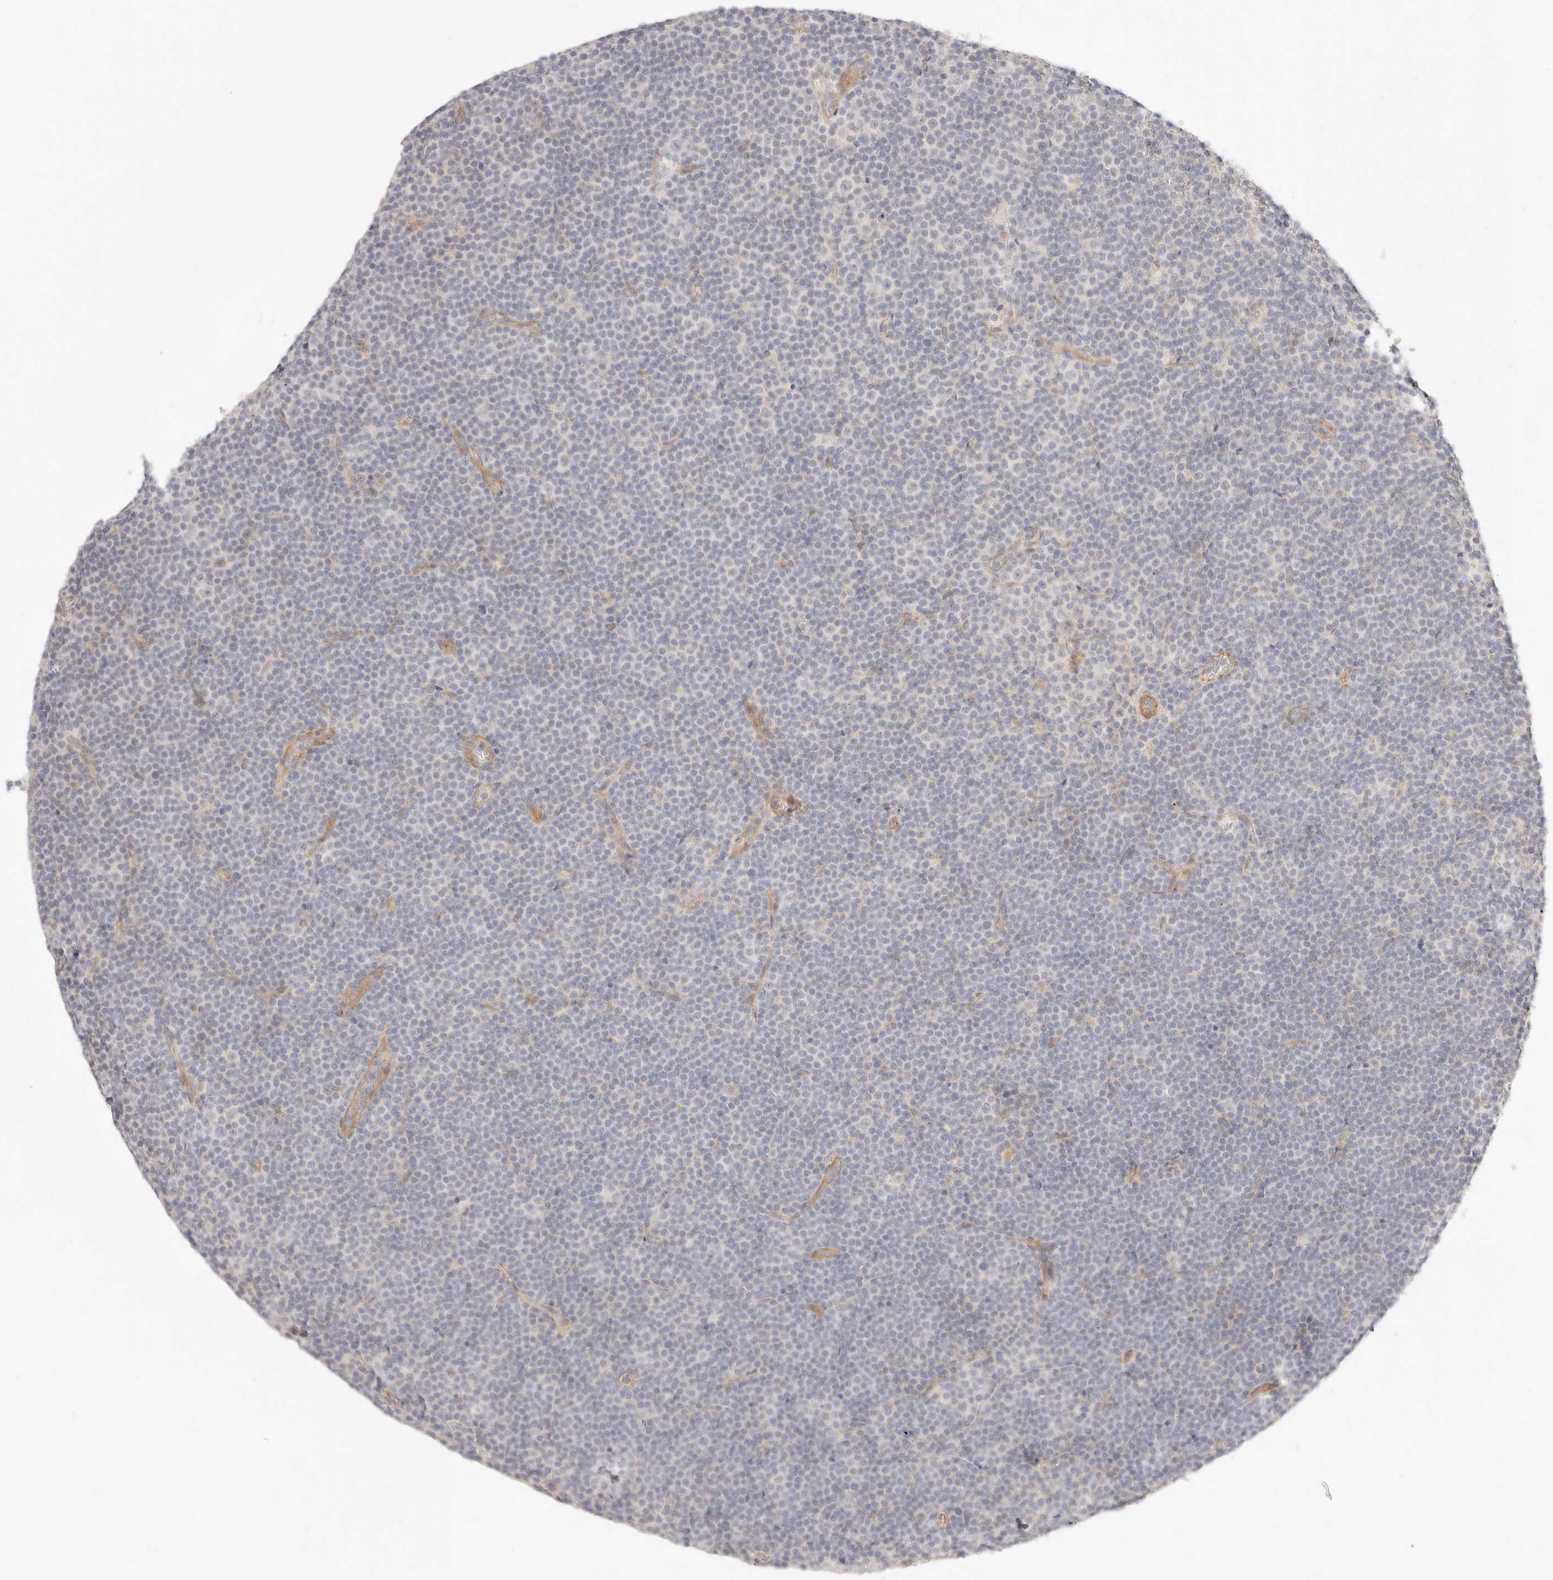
{"staining": {"intensity": "negative", "quantity": "none", "location": "none"}, "tissue": "lymphoma", "cell_type": "Tumor cells", "image_type": "cancer", "snomed": [{"axis": "morphology", "description": "Malignant lymphoma, non-Hodgkin's type, Low grade"}, {"axis": "topography", "description": "Lymph node"}], "caption": "DAB (3,3'-diaminobenzidine) immunohistochemical staining of lymphoma reveals no significant positivity in tumor cells. Brightfield microscopy of IHC stained with DAB (brown) and hematoxylin (blue), captured at high magnification.", "gene": "UBXN10", "patient": {"sex": "female", "age": 67}}